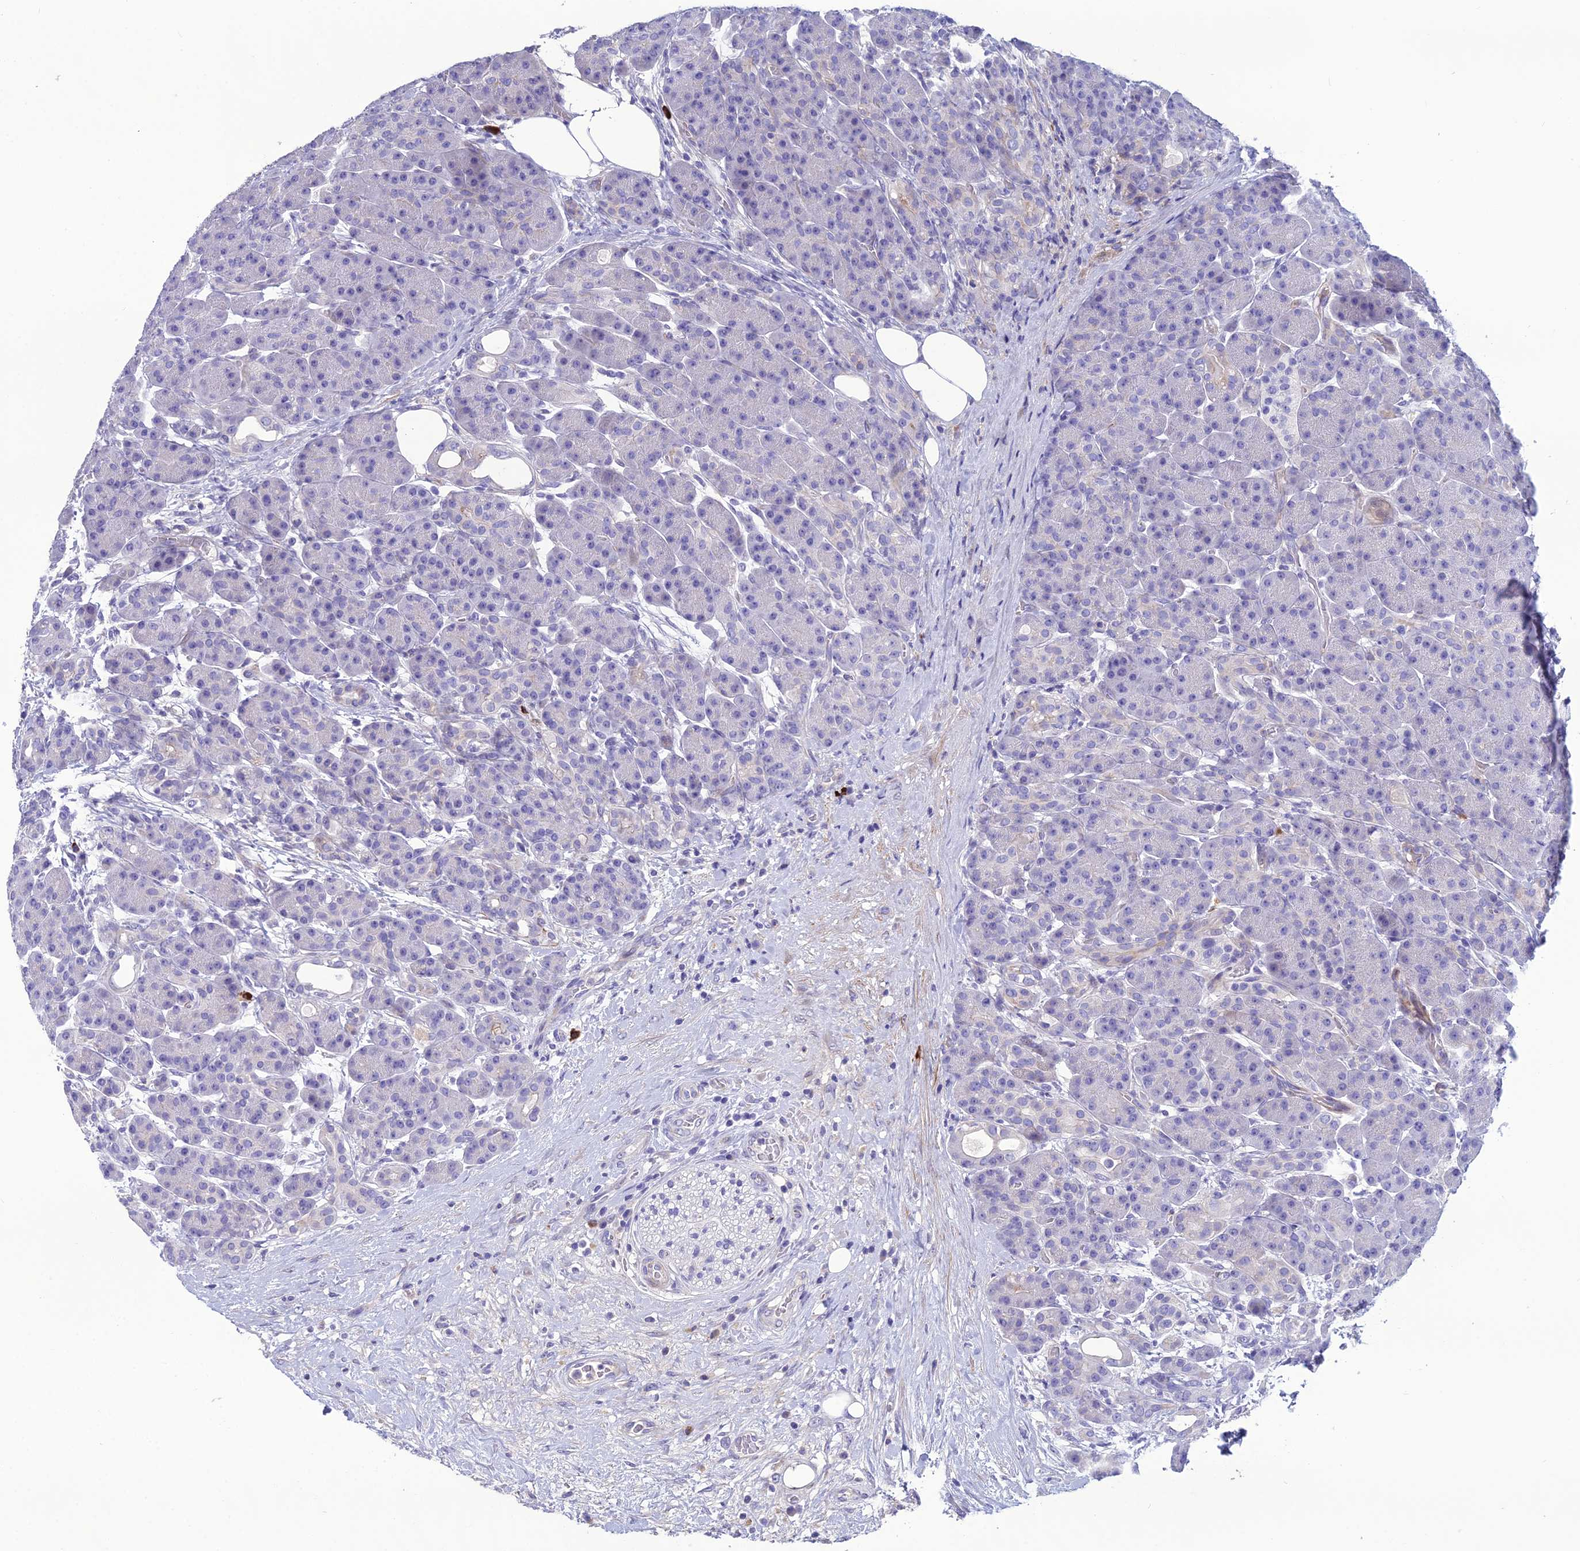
{"staining": {"intensity": "negative", "quantity": "none", "location": "none"}, "tissue": "pancreas", "cell_type": "Exocrine glandular cells", "image_type": "normal", "snomed": [{"axis": "morphology", "description": "Normal tissue, NOS"}, {"axis": "topography", "description": "Pancreas"}], "caption": "This is an IHC photomicrograph of benign human pancreas. There is no expression in exocrine glandular cells.", "gene": "OR56B1", "patient": {"sex": "male", "age": 63}}